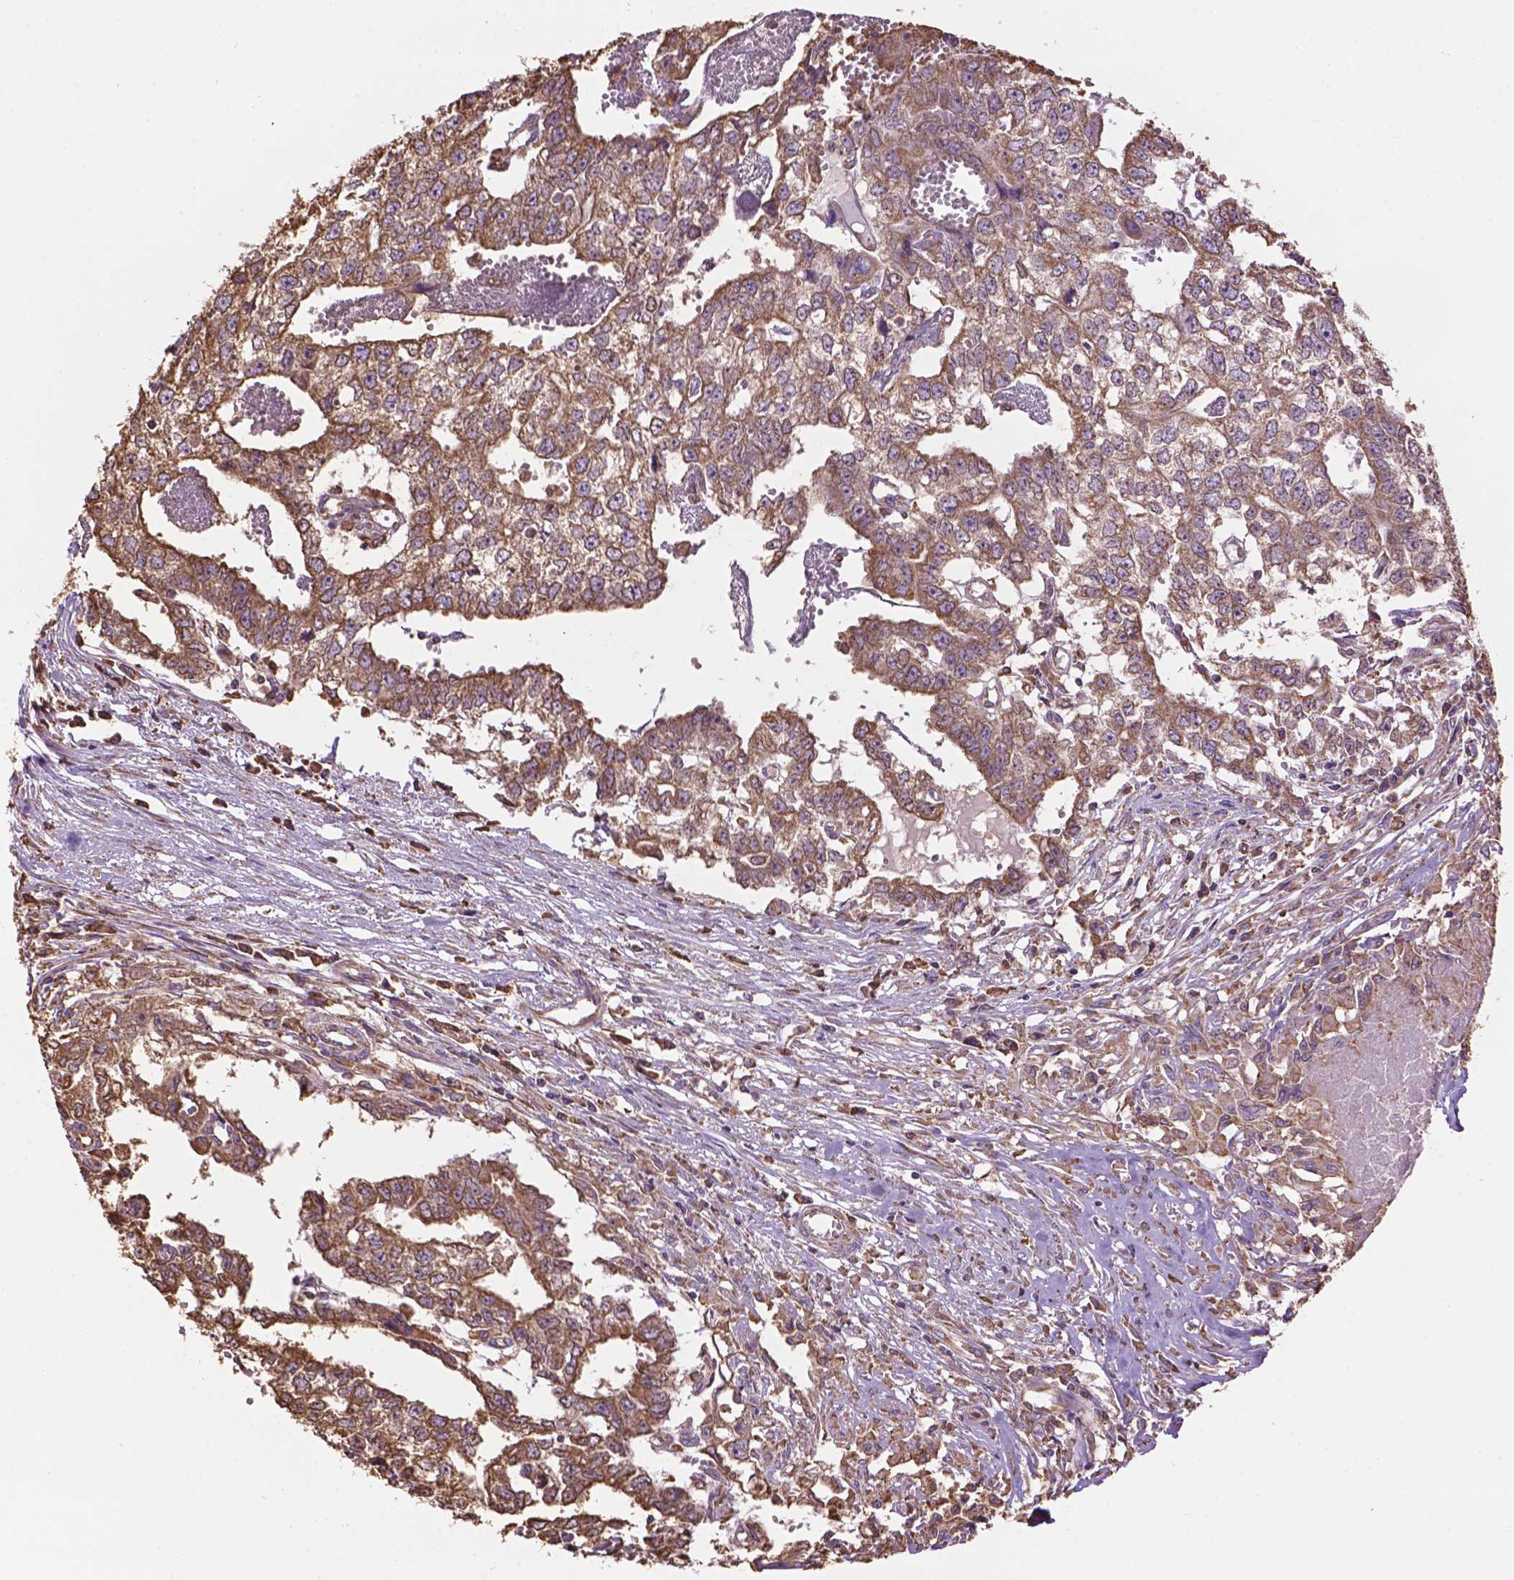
{"staining": {"intensity": "moderate", "quantity": ">75%", "location": "cytoplasmic/membranous"}, "tissue": "testis cancer", "cell_type": "Tumor cells", "image_type": "cancer", "snomed": [{"axis": "morphology", "description": "Carcinoma, Embryonal, NOS"}, {"axis": "morphology", "description": "Teratoma, malignant, NOS"}, {"axis": "topography", "description": "Testis"}], "caption": "Moderate cytoplasmic/membranous staining for a protein is seen in about >75% of tumor cells of testis cancer (embryonal carcinoma) using IHC.", "gene": "PPP2R5E", "patient": {"sex": "male", "age": 24}}